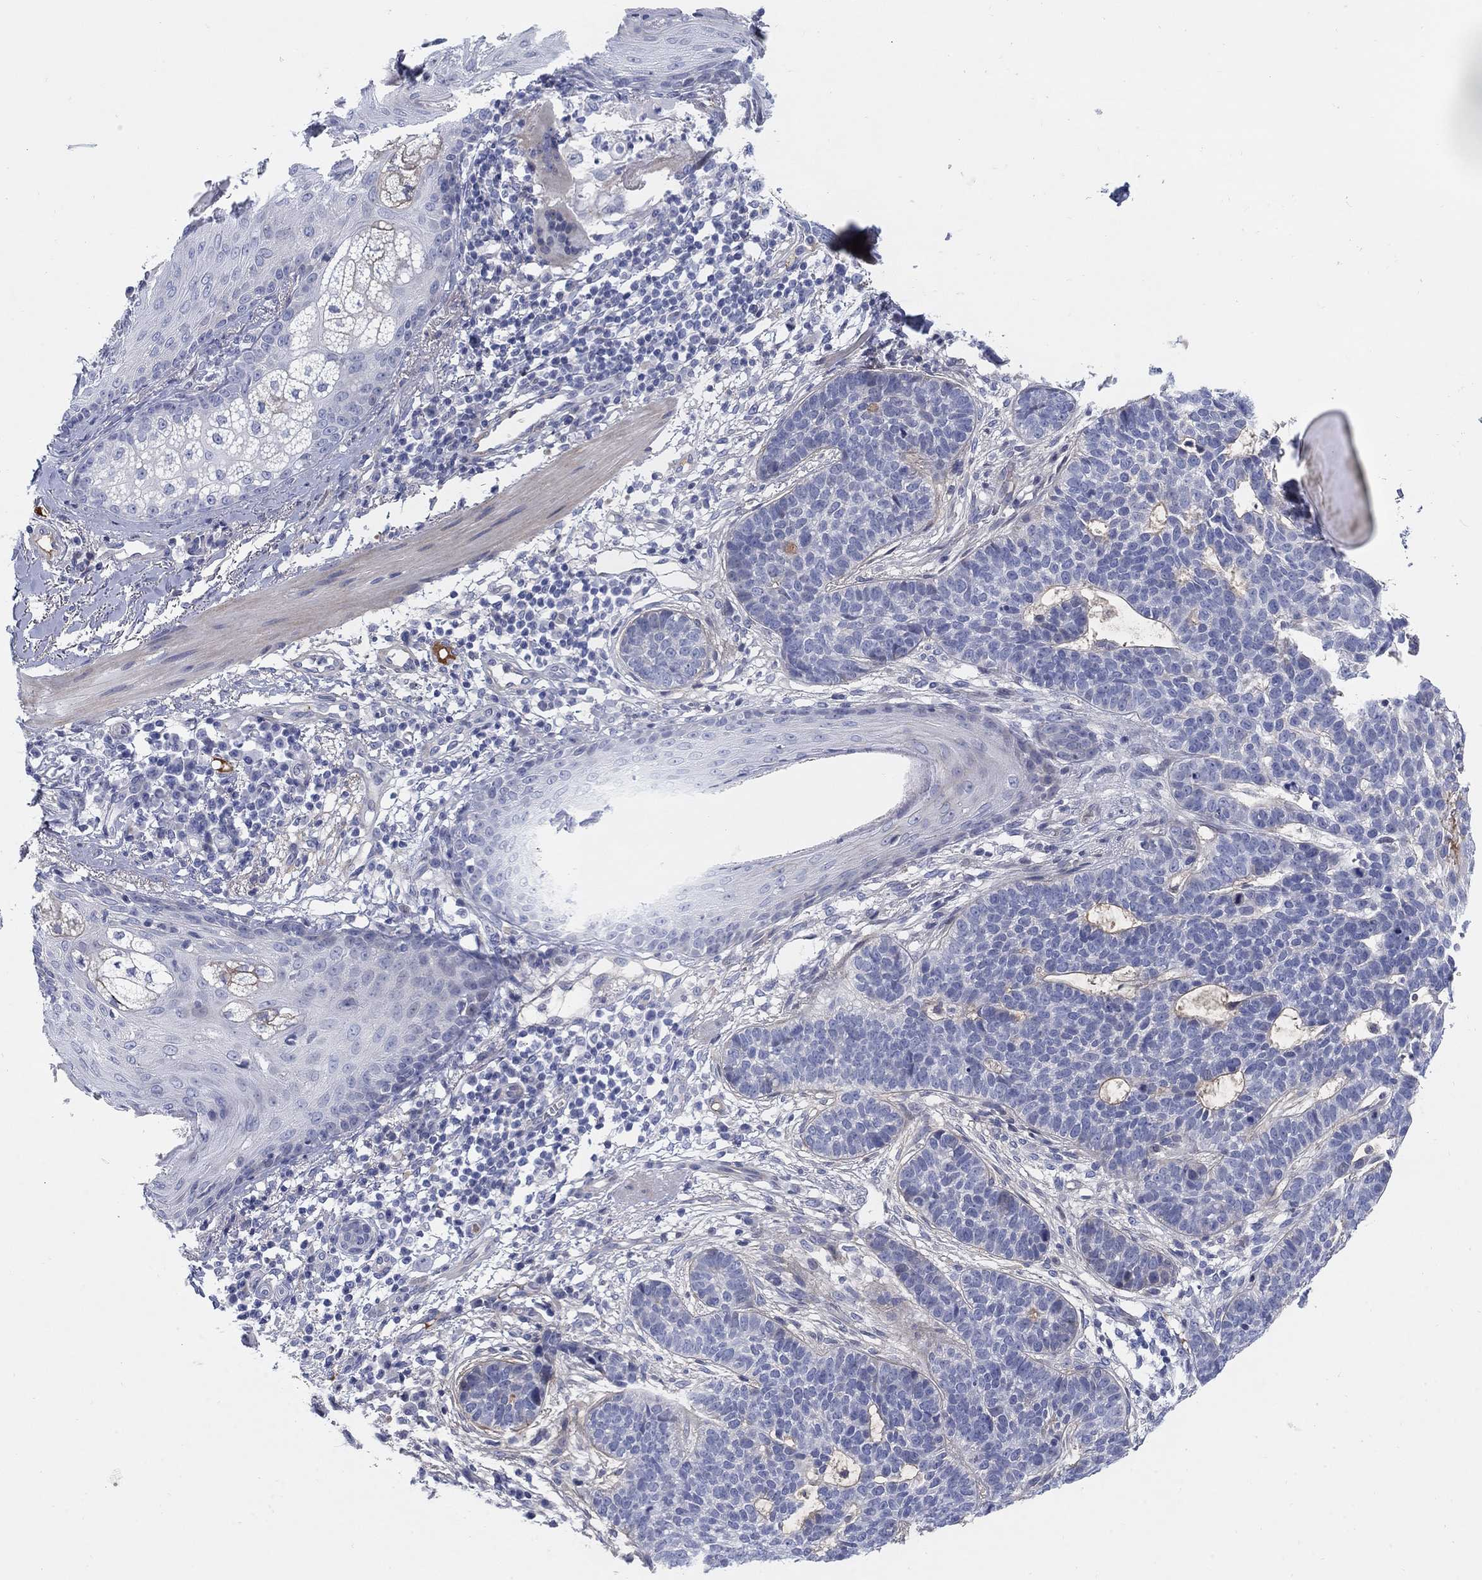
{"staining": {"intensity": "negative", "quantity": "none", "location": "none"}, "tissue": "skin cancer", "cell_type": "Tumor cells", "image_type": "cancer", "snomed": [{"axis": "morphology", "description": "Squamous cell carcinoma, NOS"}, {"axis": "topography", "description": "Skin"}], "caption": "Immunohistochemistry (IHC) of human skin cancer (squamous cell carcinoma) exhibits no expression in tumor cells.", "gene": "HEATR4", "patient": {"sex": "male", "age": 88}}